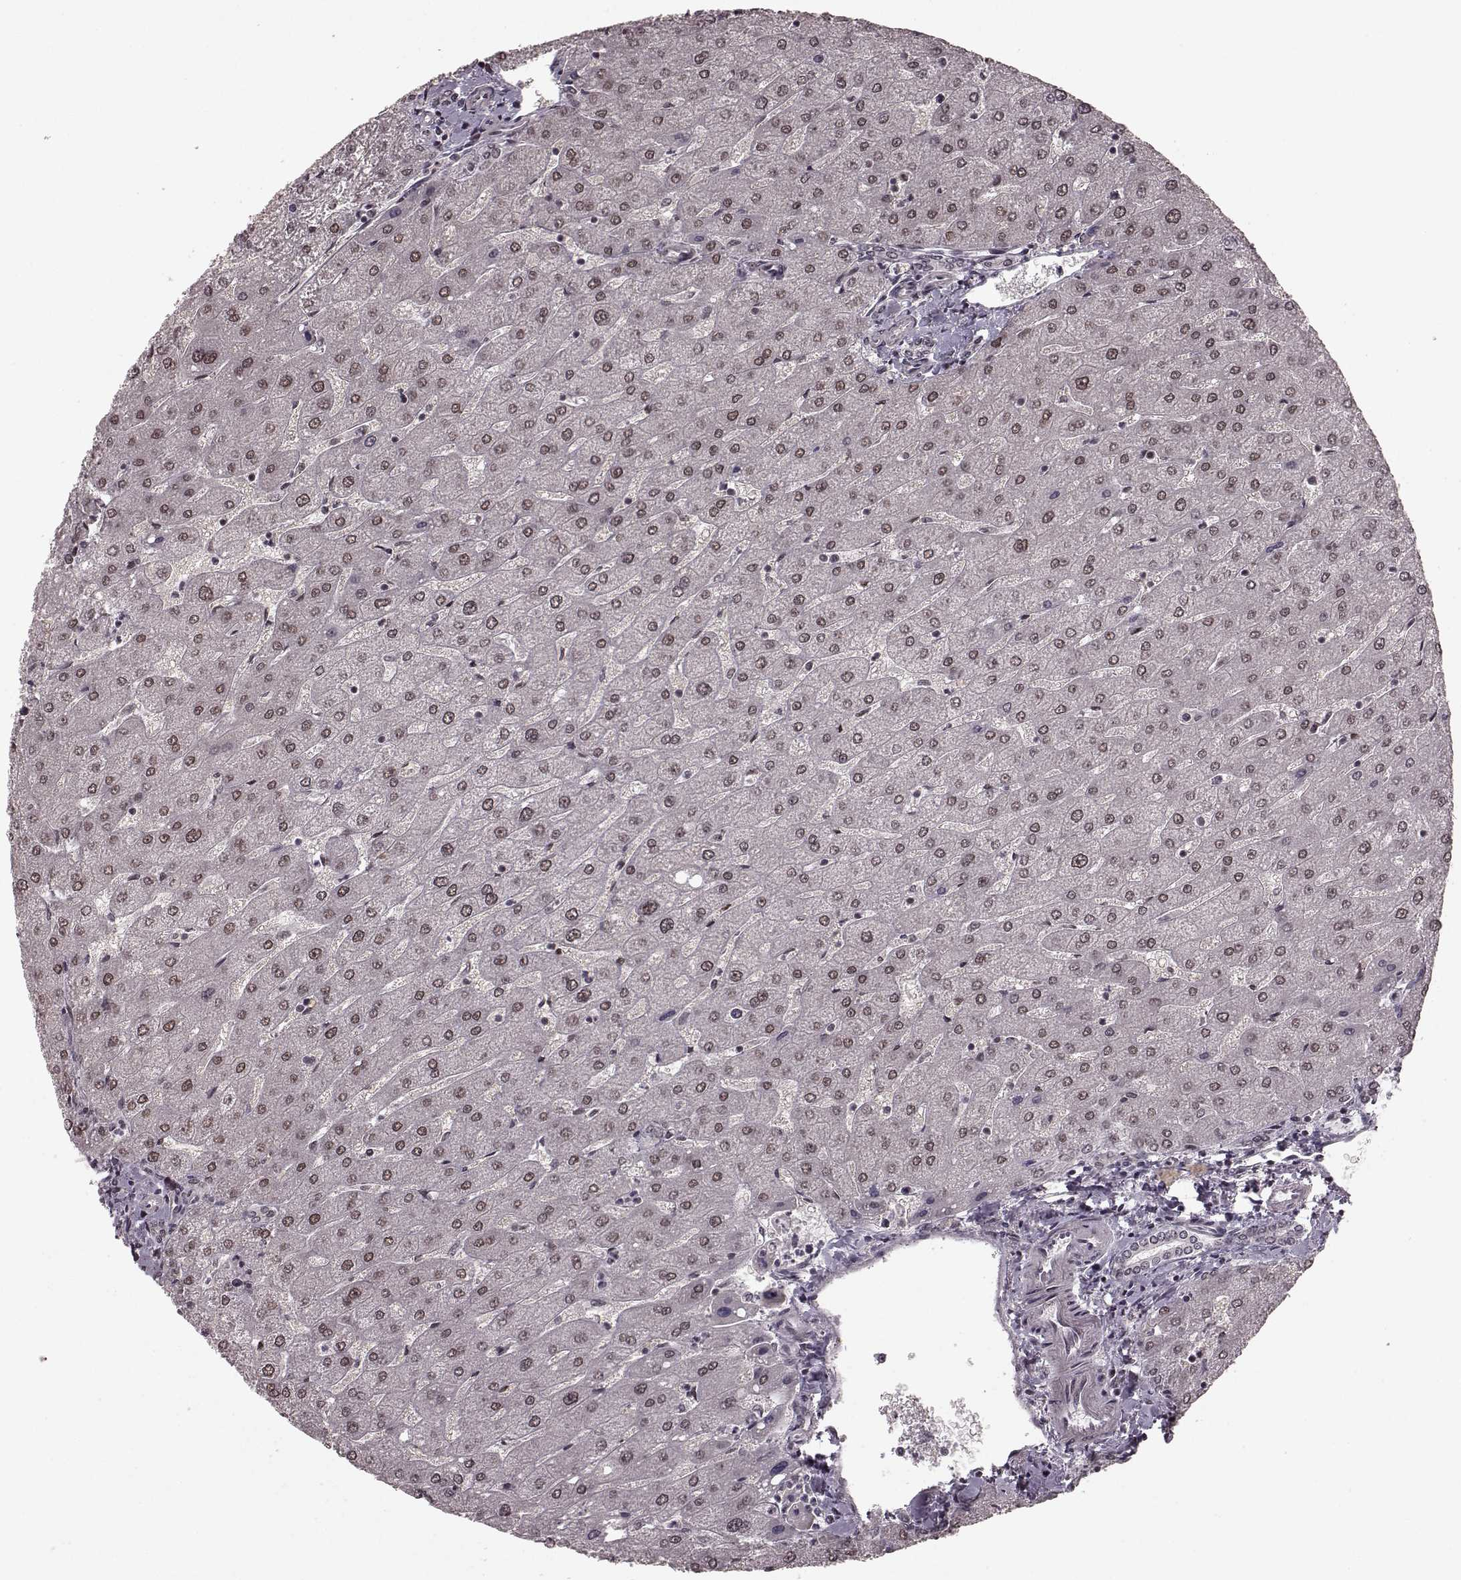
{"staining": {"intensity": "negative", "quantity": "none", "location": "none"}, "tissue": "liver", "cell_type": "Cholangiocytes", "image_type": "normal", "snomed": [{"axis": "morphology", "description": "Normal tissue, NOS"}, {"axis": "topography", "description": "Liver"}], "caption": "IHC of unremarkable human liver shows no staining in cholangiocytes. (Brightfield microscopy of DAB (3,3'-diaminobenzidine) immunohistochemistry at high magnification).", "gene": "PLCB4", "patient": {"sex": "male", "age": 67}}